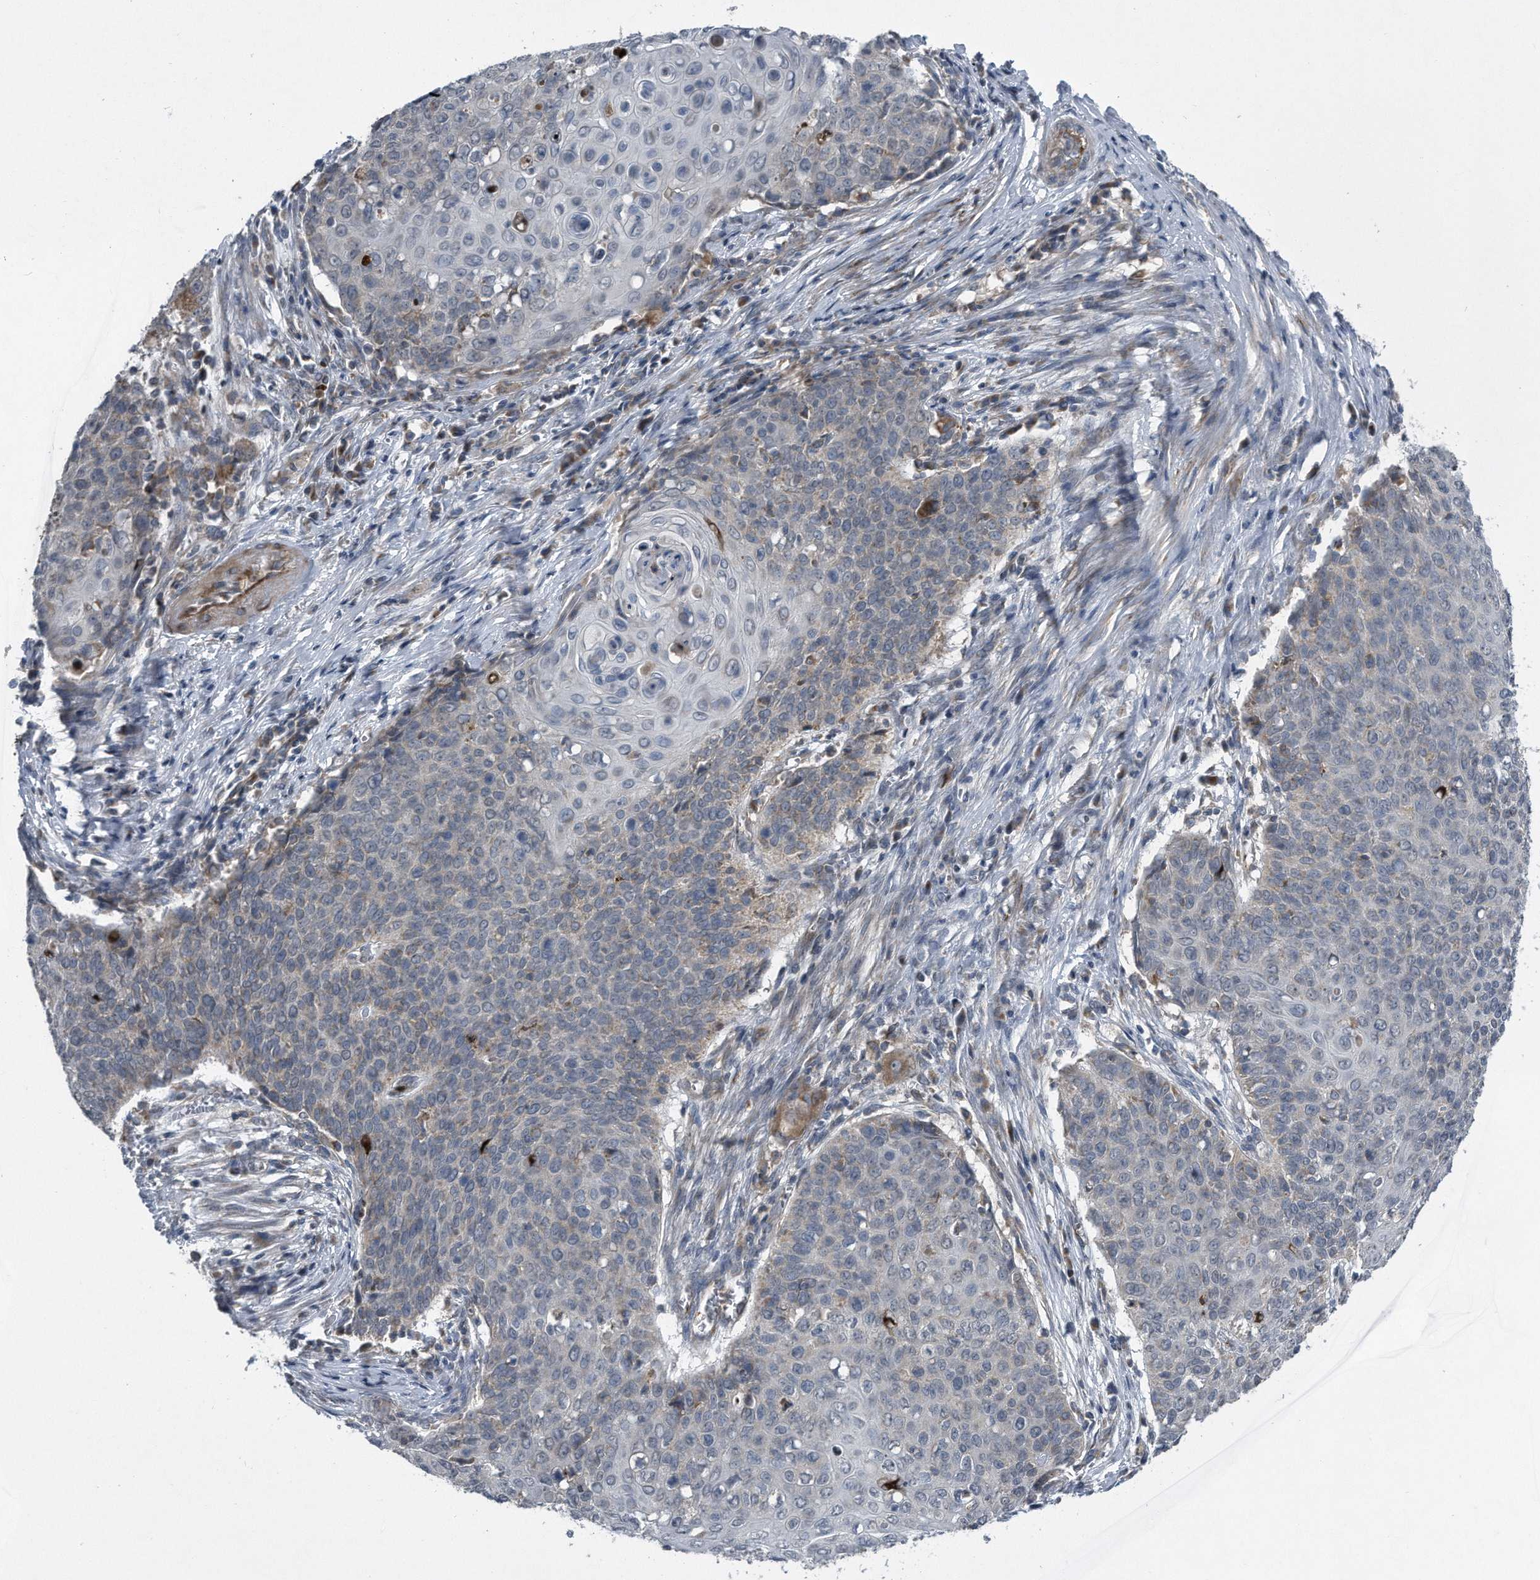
{"staining": {"intensity": "negative", "quantity": "none", "location": "none"}, "tissue": "cervical cancer", "cell_type": "Tumor cells", "image_type": "cancer", "snomed": [{"axis": "morphology", "description": "Squamous cell carcinoma, NOS"}, {"axis": "topography", "description": "Cervix"}], "caption": "High magnification brightfield microscopy of cervical cancer stained with DAB (3,3'-diaminobenzidine) (brown) and counterstained with hematoxylin (blue): tumor cells show no significant staining.", "gene": "LYRM4", "patient": {"sex": "female", "age": 39}}